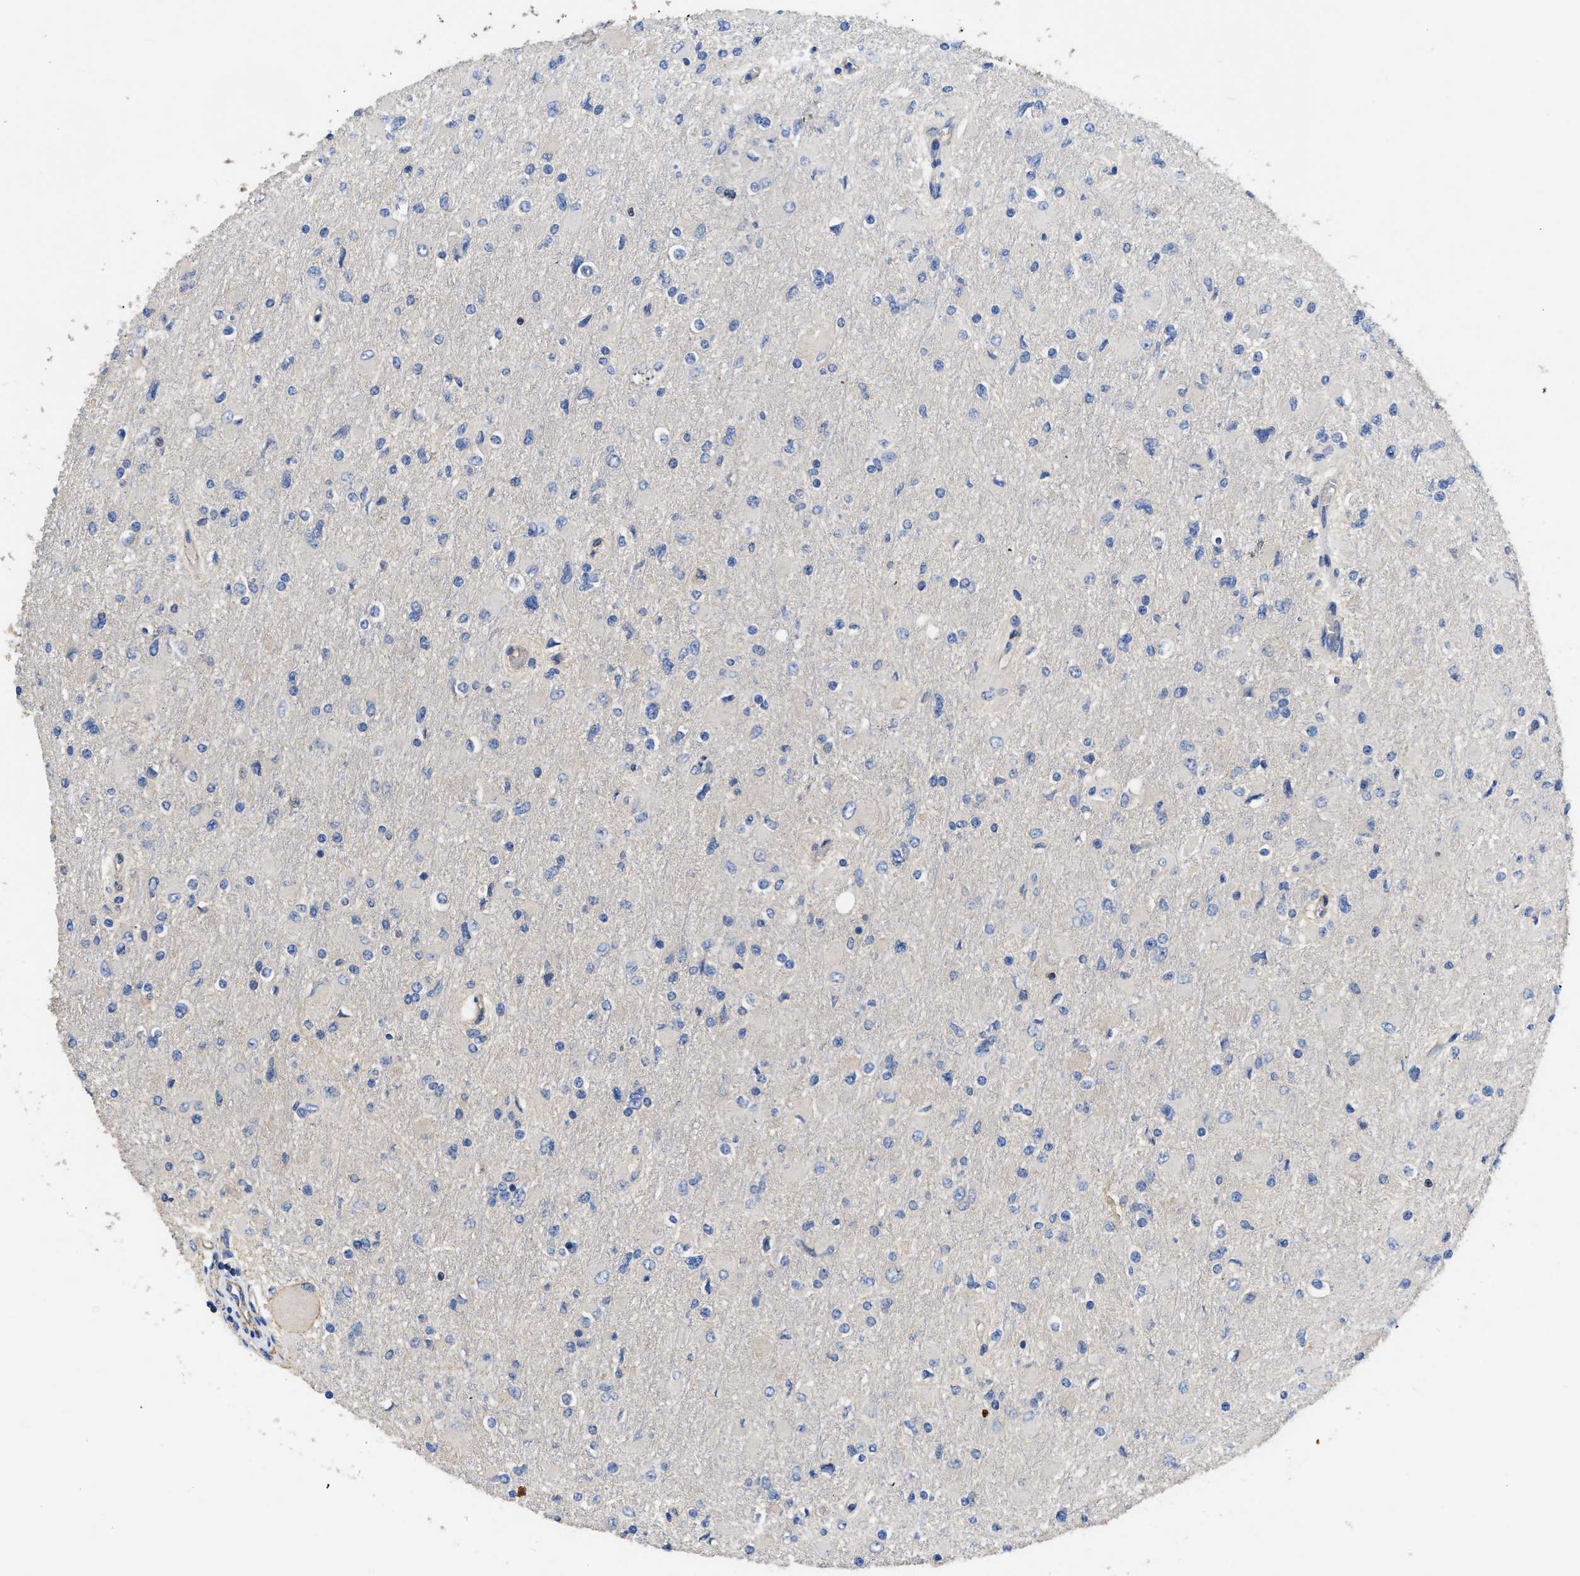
{"staining": {"intensity": "negative", "quantity": "none", "location": "none"}, "tissue": "glioma", "cell_type": "Tumor cells", "image_type": "cancer", "snomed": [{"axis": "morphology", "description": "Glioma, malignant, High grade"}, {"axis": "topography", "description": "Cerebral cortex"}], "caption": "Tumor cells show no significant expression in glioma. (DAB (3,3'-diaminobenzidine) immunohistochemistry (IHC), high magnification).", "gene": "USP4", "patient": {"sex": "female", "age": 36}}